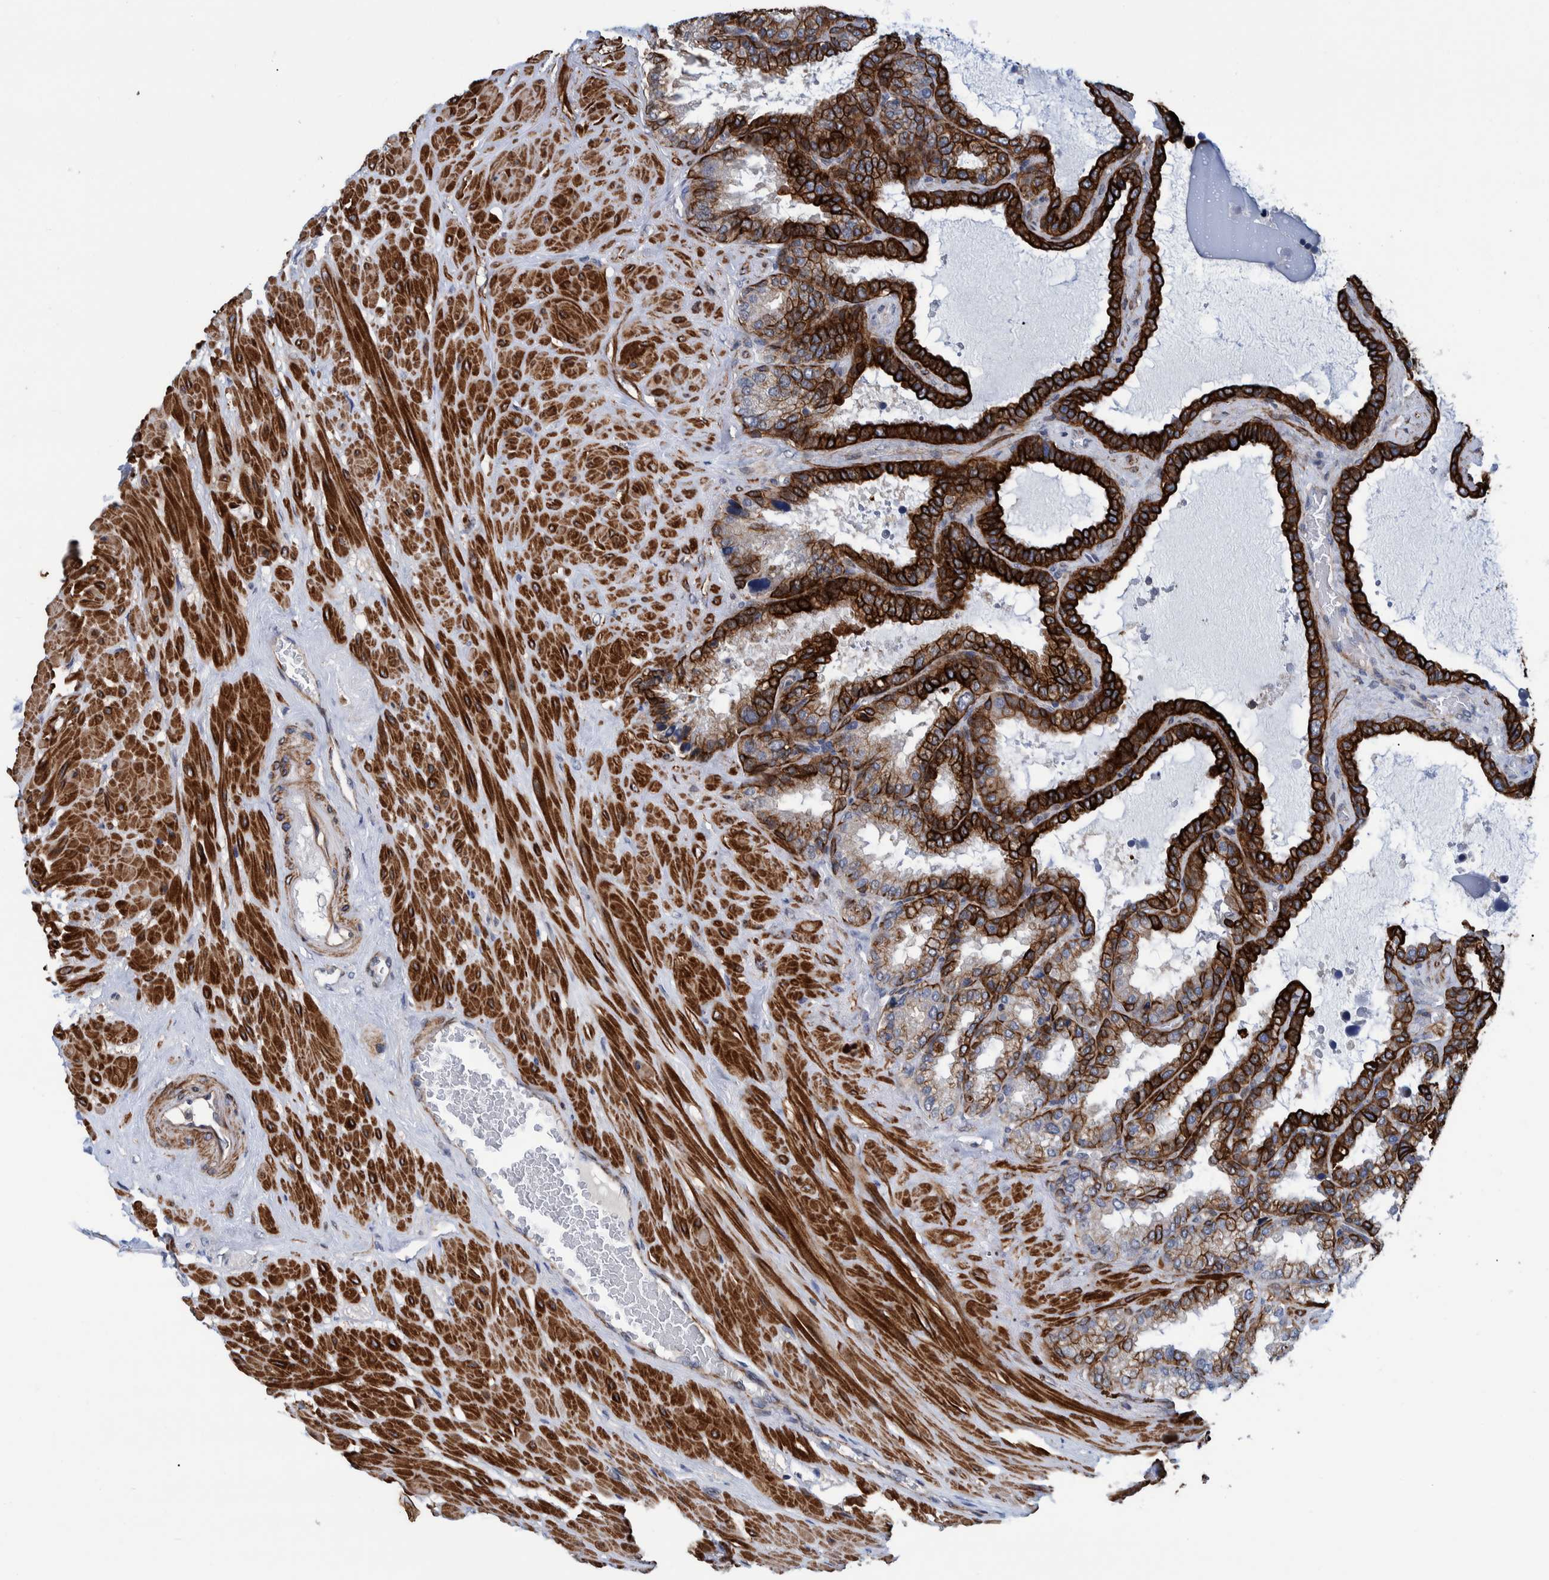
{"staining": {"intensity": "strong", "quantity": ">75%", "location": "cytoplasmic/membranous"}, "tissue": "seminal vesicle", "cell_type": "Glandular cells", "image_type": "normal", "snomed": [{"axis": "morphology", "description": "Normal tissue, NOS"}, {"axis": "topography", "description": "Seminal veicle"}], "caption": "Immunohistochemical staining of unremarkable human seminal vesicle reveals >75% levels of strong cytoplasmic/membranous protein staining in approximately >75% of glandular cells. The staining is performed using DAB brown chromogen to label protein expression. The nuclei are counter-stained blue using hematoxylin.", "gene": "MKS1", "patient": {"sex": "male", "age": 46}}